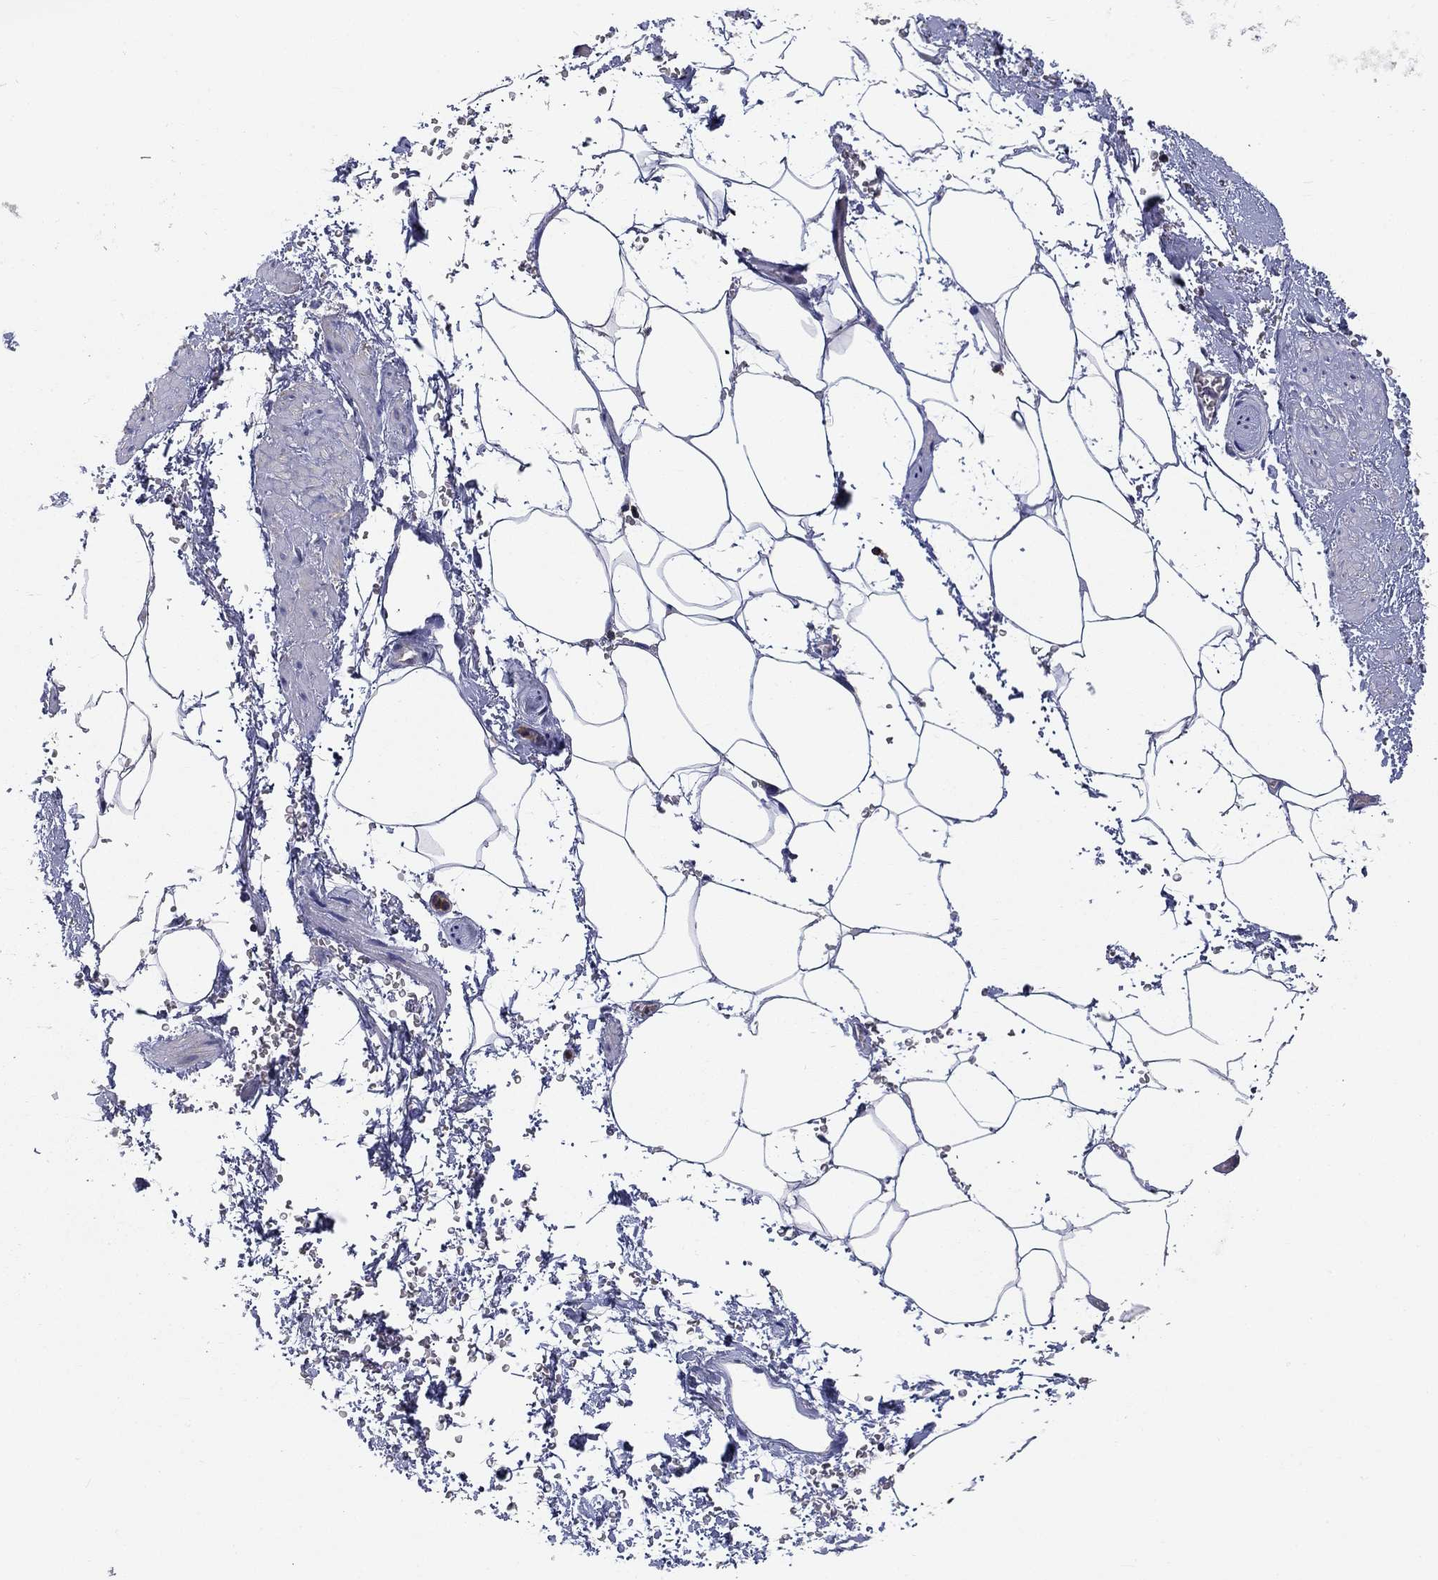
{"staining": {"intensity": "negative", "quantity": "none", "location": "none"}, "tissue": "adipose tissue", "cell_type": "Adipocytes", "image_type": "normal", "snomed": [{"axis": "morphology", "description": "Normal tissue, NOS"}, {"axis": "topography", "description": "Soft tissue"}, {"axis": "topography", "description": "Adipose tissue"}, {"axis": "topography", "description": "Vascular tissue"}, {"axis": "topography", "description": "Peripheral nerve tissue"}], "caption": "Protein analysis of normal adipose tissue reveals no significant staining in adipocytes. Brightfield microscopy of immunohistochemistry stained with DAB (3,3'-diaminobenzidine) (brown) and hematoxylin (blue), captured at high magnification.", "gene": "SIT1", "patient": {"sex": "male", "age": 68}}